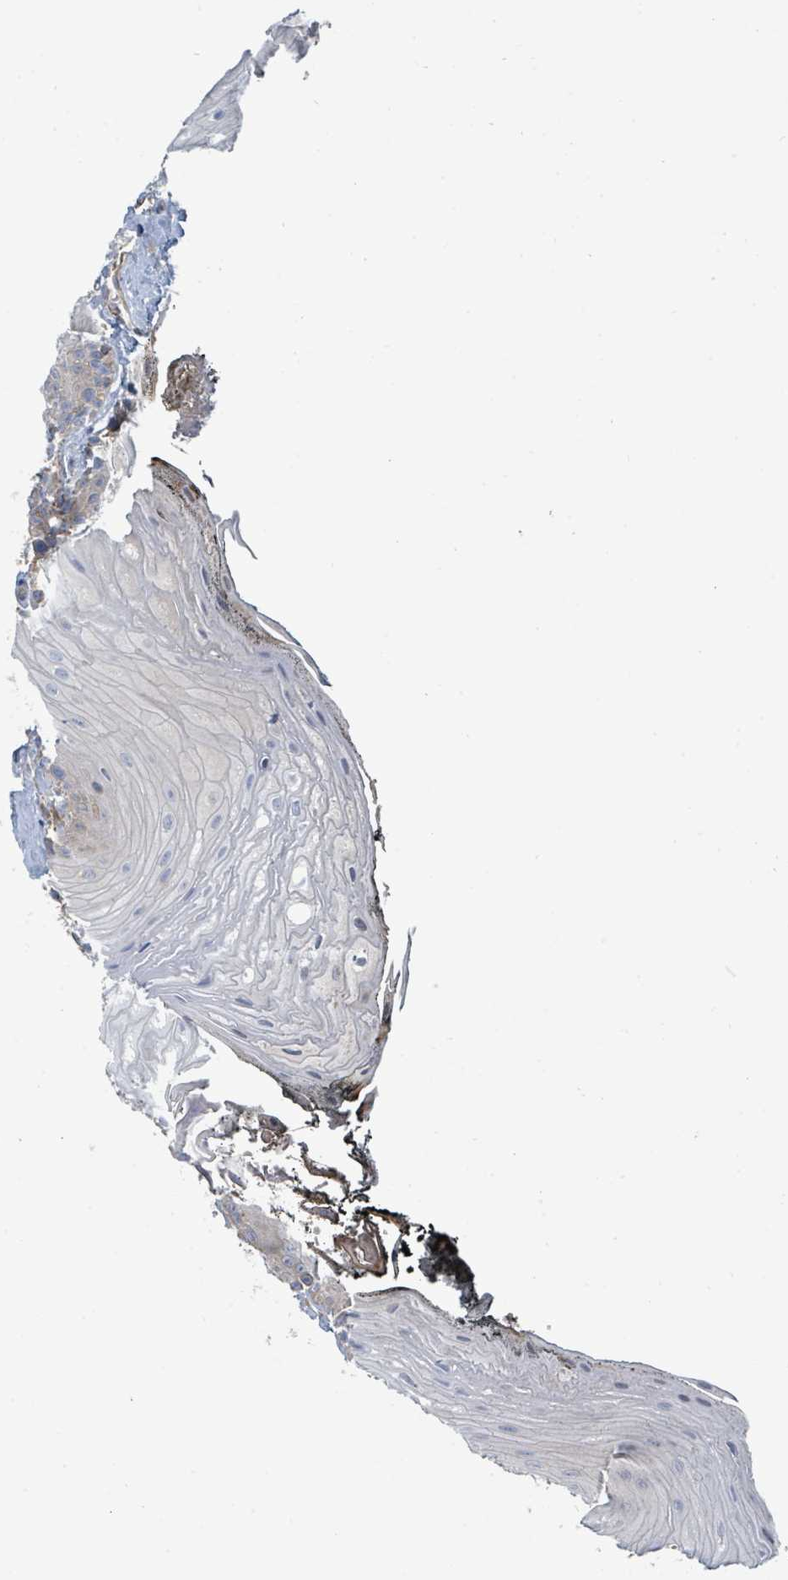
{"staining": {"intensity": "weak", "quantity": "25%-75%", "location": "cytoplasmic/membranous"}, "tissue": "oral mucosa", "cell_type": "Squamous epithelial cells", "image_type": "normal", "snomed": [{"axis": "morphology", "description": "Normal tissue, NOS"}, {"axis": "morphology", "description": "Squamous cell carcinoma, NOS"}, {"axis": "topography", "description": "Oral tissue"}, {"axis": "topography", "description": "Head-Neck"}], "caption": "The image demonstrates immunohistochemical staining of unremarkable oral mucosa. There is weak cytoplasmic/membranous positivity is identified in approximately 25%-75% of squamous epithelial cells.", "gene": "BOLA2B", "patient": {"sex": "female", "age": 81}}